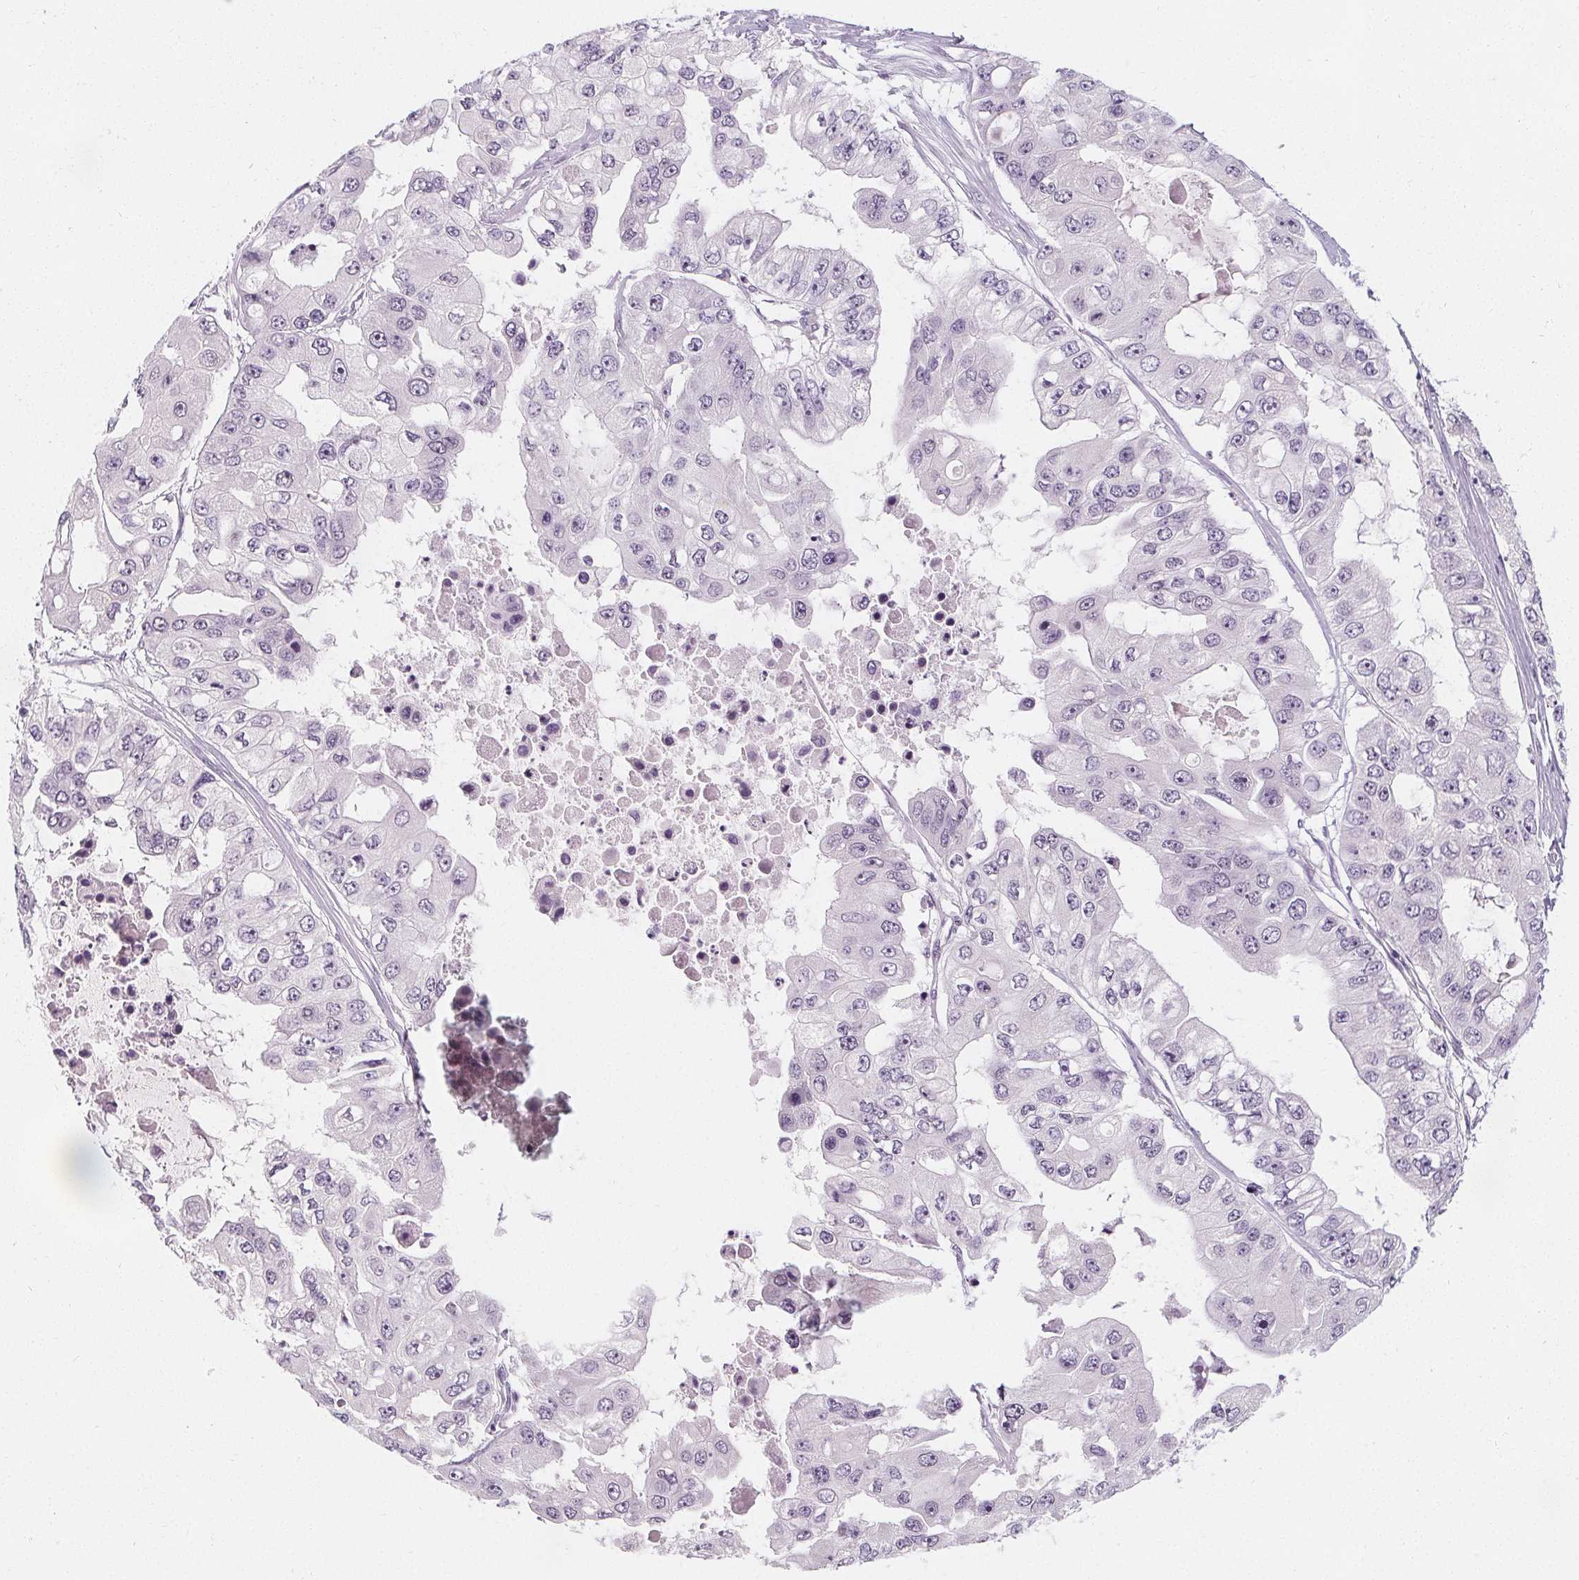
{"staining": {"intensity": "negative", "quantity": "none", "location": "none"}, "tissue": "ovarian cancer", "cell_type": "Tumor cells", "image_type": "cancer", "snomed": [{"axis": "morphology", "description": "Cystadenocarcinoma, serous, NOS"}, {"axis": "topography", "description": "Ovary"}], "caption": "DAB immunohistochemical staining of human serous cystadenocarcinoma (ovarian) demonstrates no significant positivity in tumor cells.", "gene": "DBX2", "patient": {"sex": "female", "age": 56}}